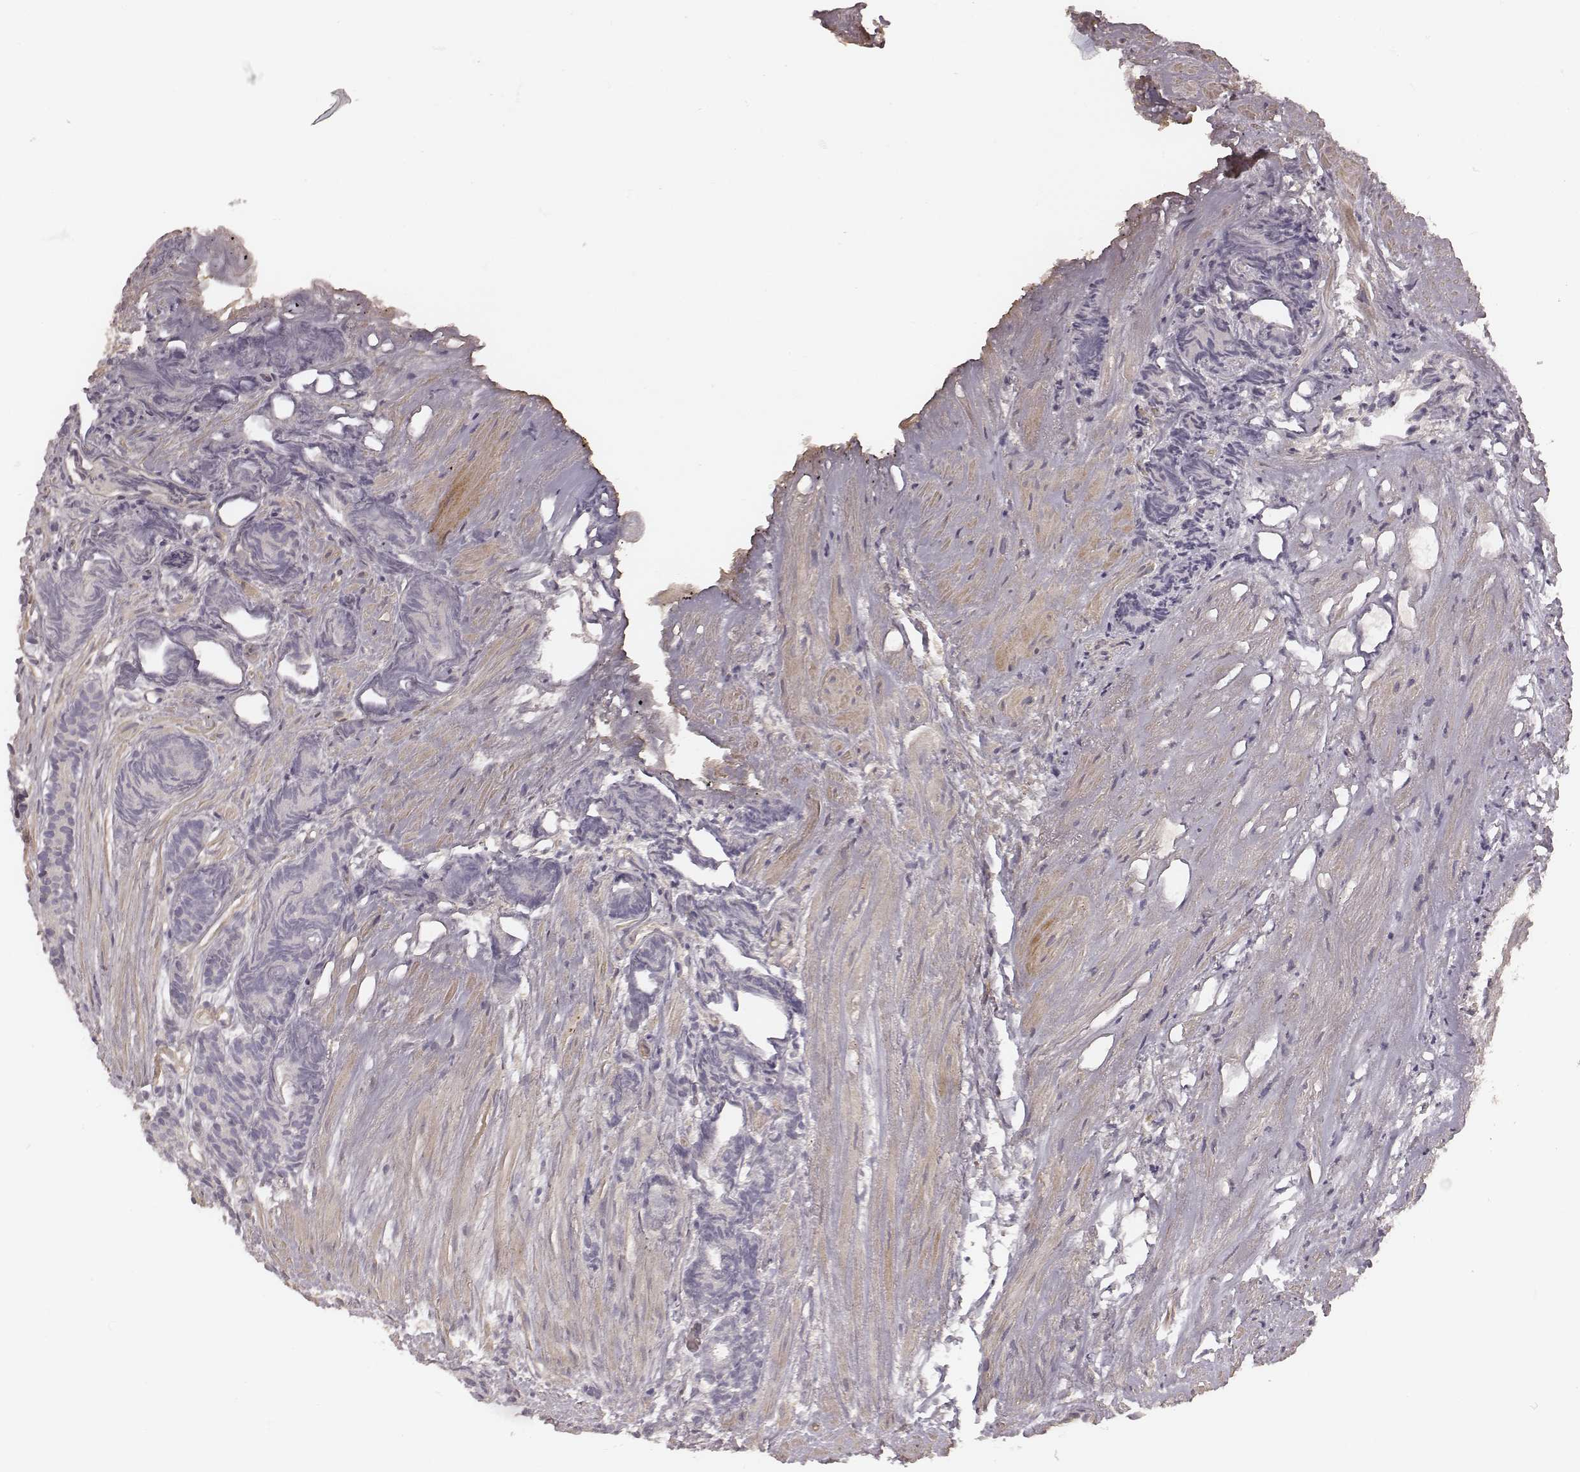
{"staining": {"intensity": "negative", "quantity": "none", "location": "none"}, "tissue": "prostate cancer", "cell_type": "Tumor cells", "image_type": "cancer", "snomed": [{"axis": "morphology", "description": "Adenocarcinoma, High grade"}, {"axis": "topography", "description": "Prostate"}], "caption": "An IHC micrograph of prostate cancer is shown. There is no staining in tumor cells of prostate cancer. The staining was performed using DAB to visualize the protein expression in brown, while the nuclei were stained in blue with hematoxylin (Magnification: 20x).", "gene": "OTOGL", "patient": {"sex": "male", "age": 84}}